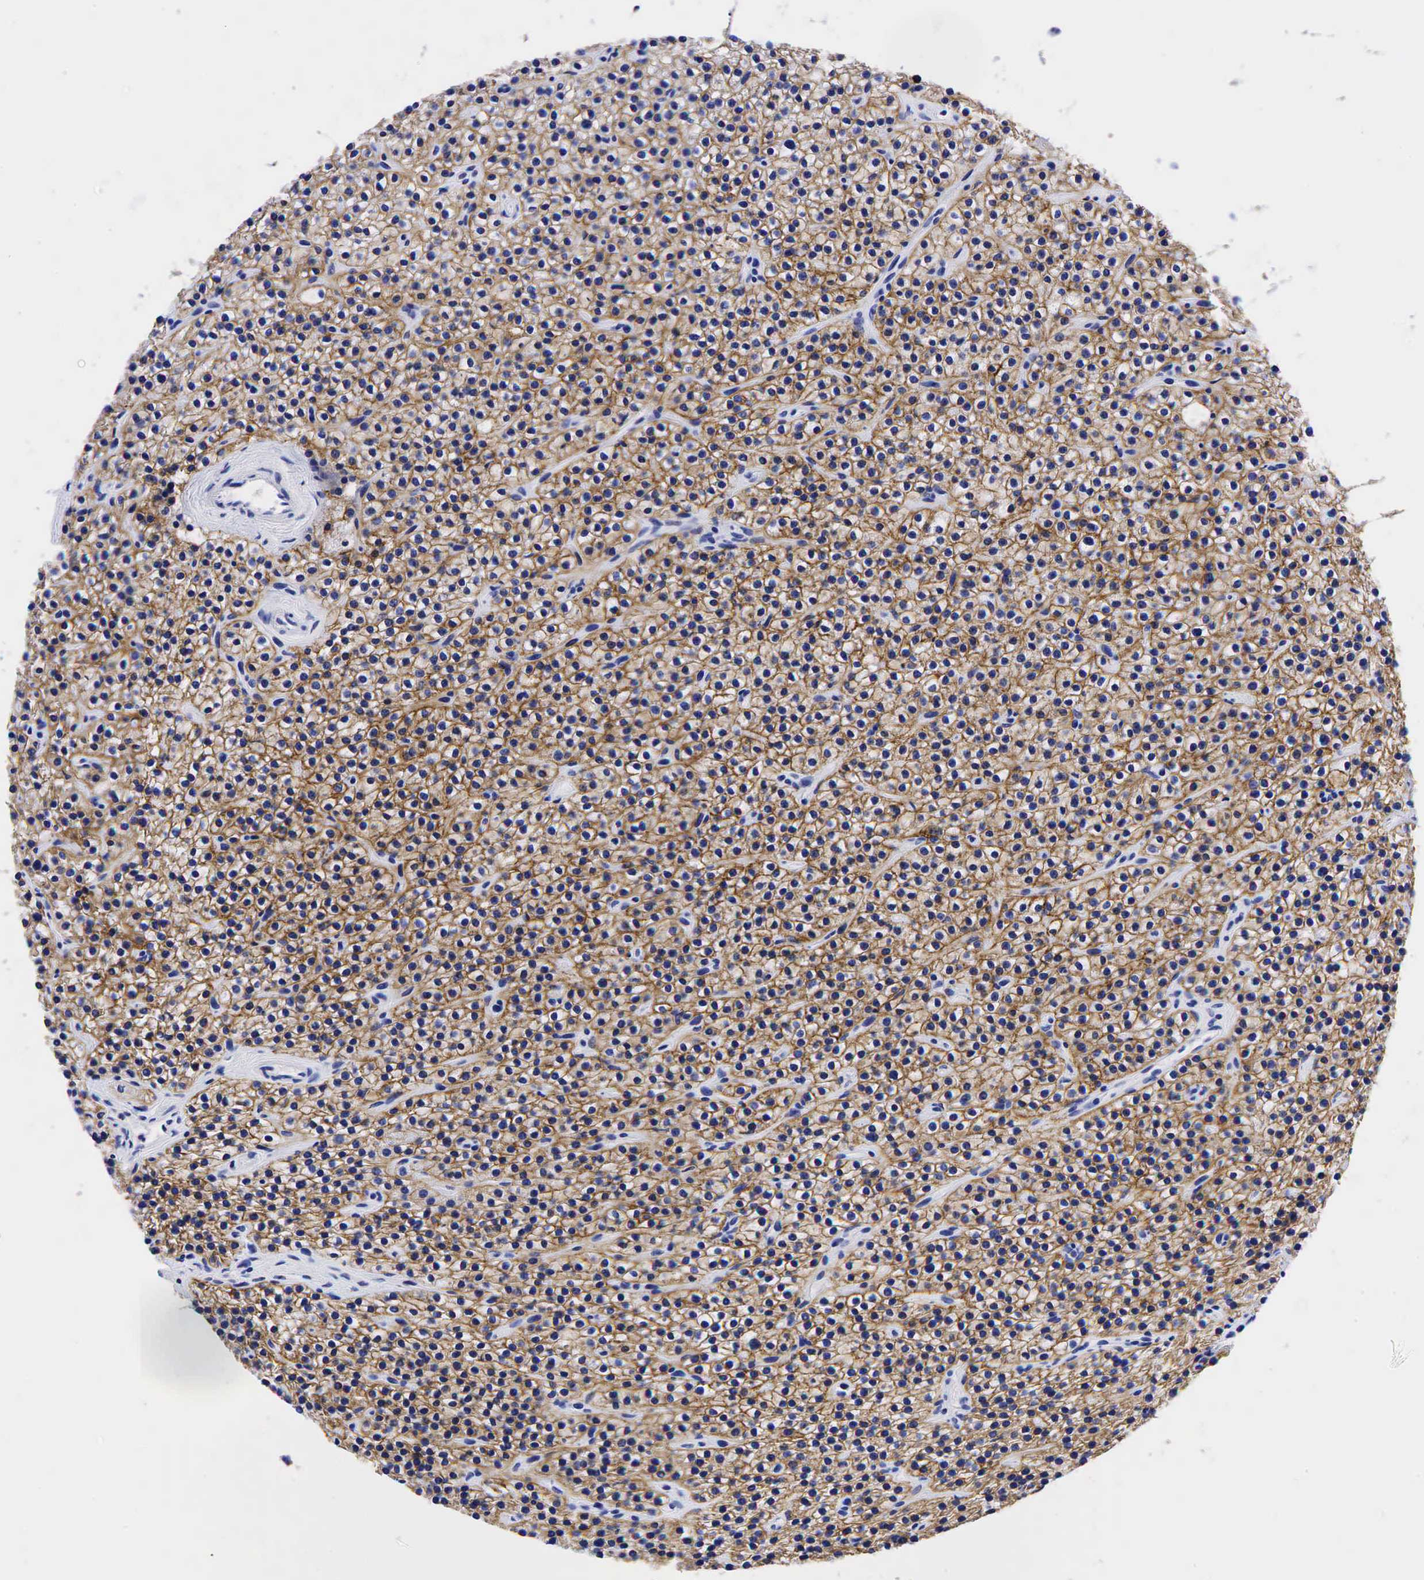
{"staining": {"intensity": "strong", "quantity": ">75%", "location": "cytoplasmic/membranous"}, "tissue": "parathyroid gland", "cell_type": "Glandular cells", "image_type": "normal", "snomed": [{"axis": "morphology", "description": "Normal tissue, NOS"}, {"axis": "topography", "description": "Parathyroid gland"}], "caption": "Protein expression analysis of normal parathyroid gland demonstrates strong cytoplasmic/membranous positivity in about >75% of glandular cells.", "gene": "KRT18", "patient": {"sex": "female", "age": 54}}